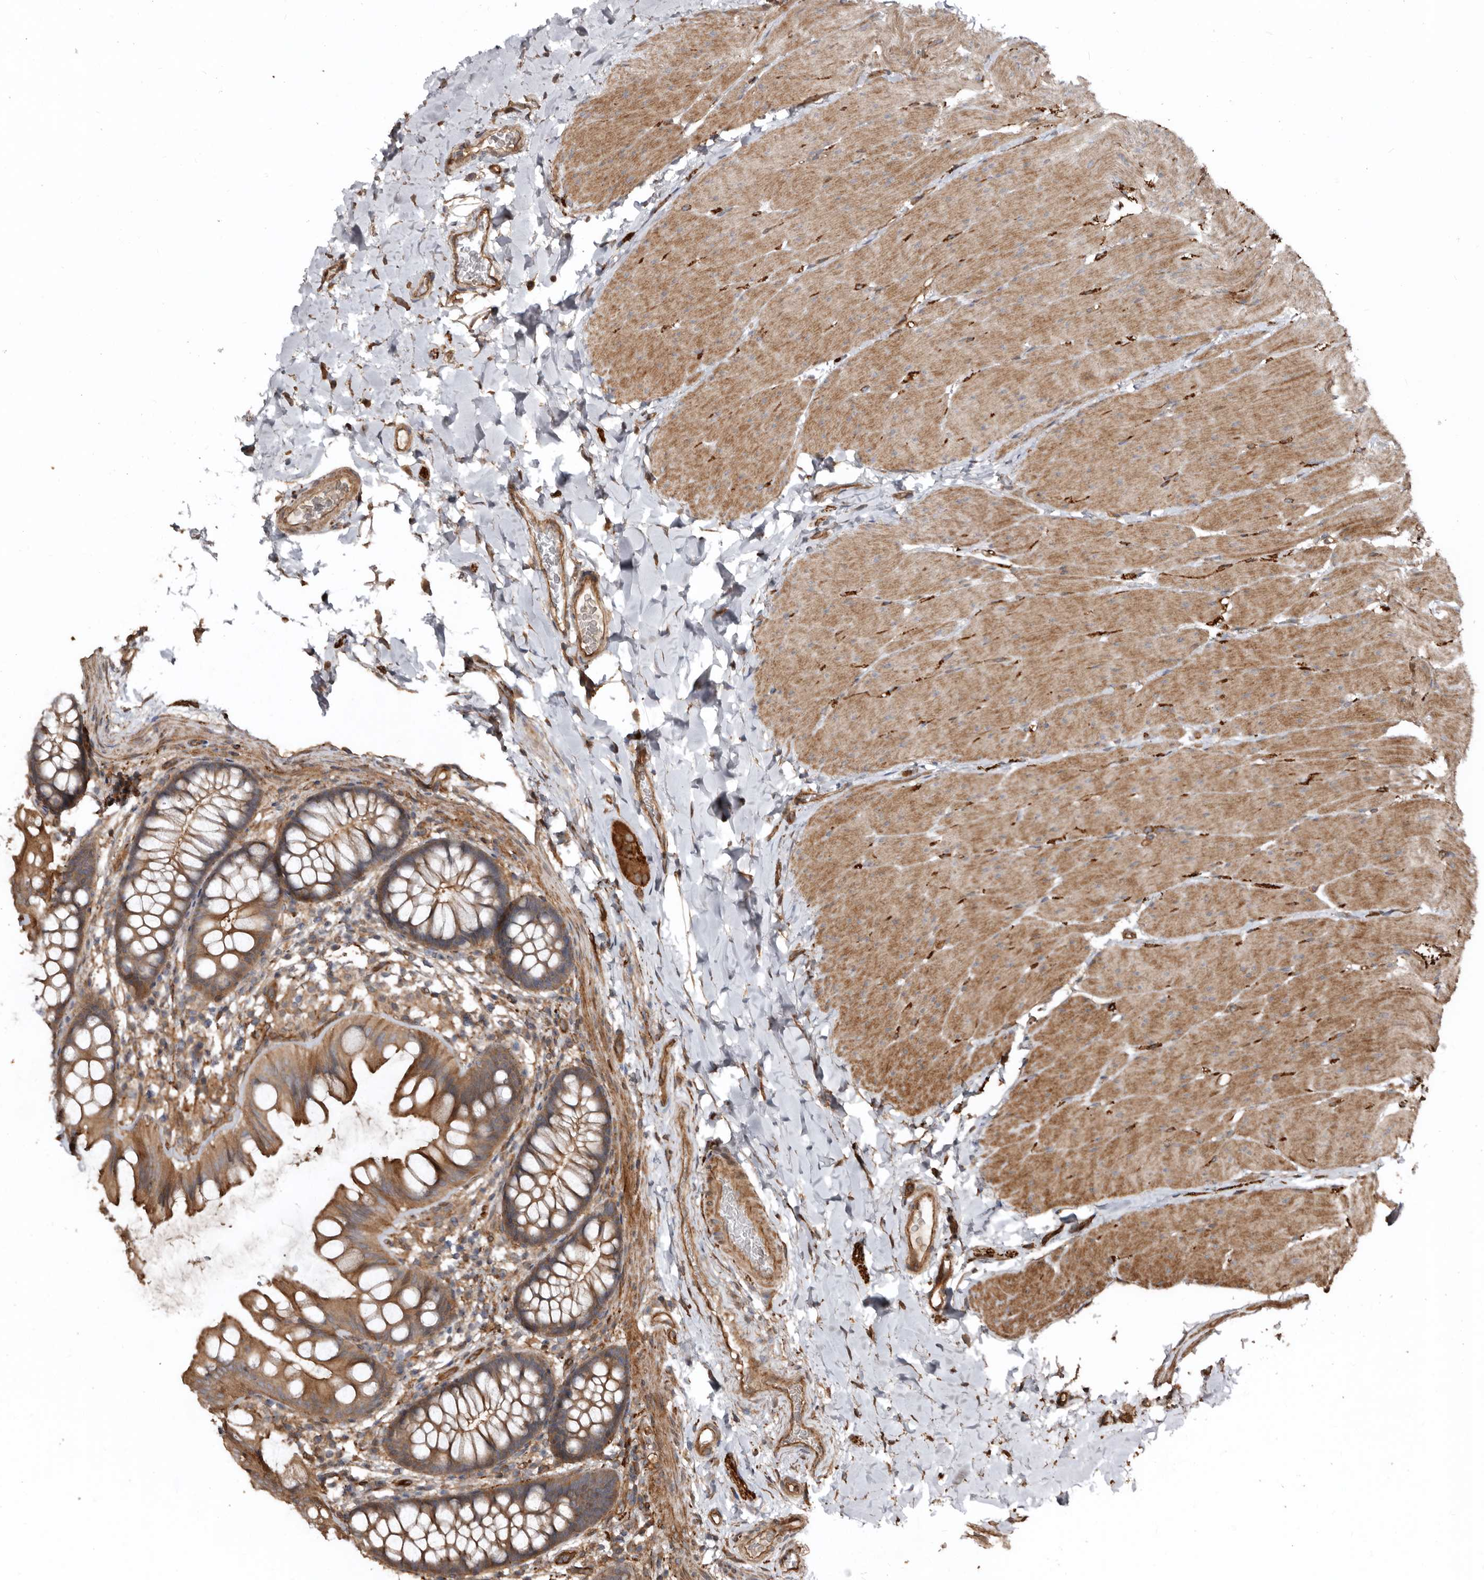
{"staining": {"intensity": "moderate", "quantity": ">75%", "location": "cytoplasmic/membranous"}, "tissue": "colon", "cell_type": "Endothelial cells", "image_type": "normal", "snomed": [{"axis": "morphology", "description": "Normal tissue, NOS"}, {"axis": "topography", "description": "Colon"}], "caption": "The histopathology image exhibits a brown stain indicating the presence of a protein in the cytoplasmic/membranous of endothelial cells in colon. The protein is shown in brown color, while the nuclei are stained blue.", "gene": "EXOC3L1", "patient": {"sex": "female", "age": 62}}